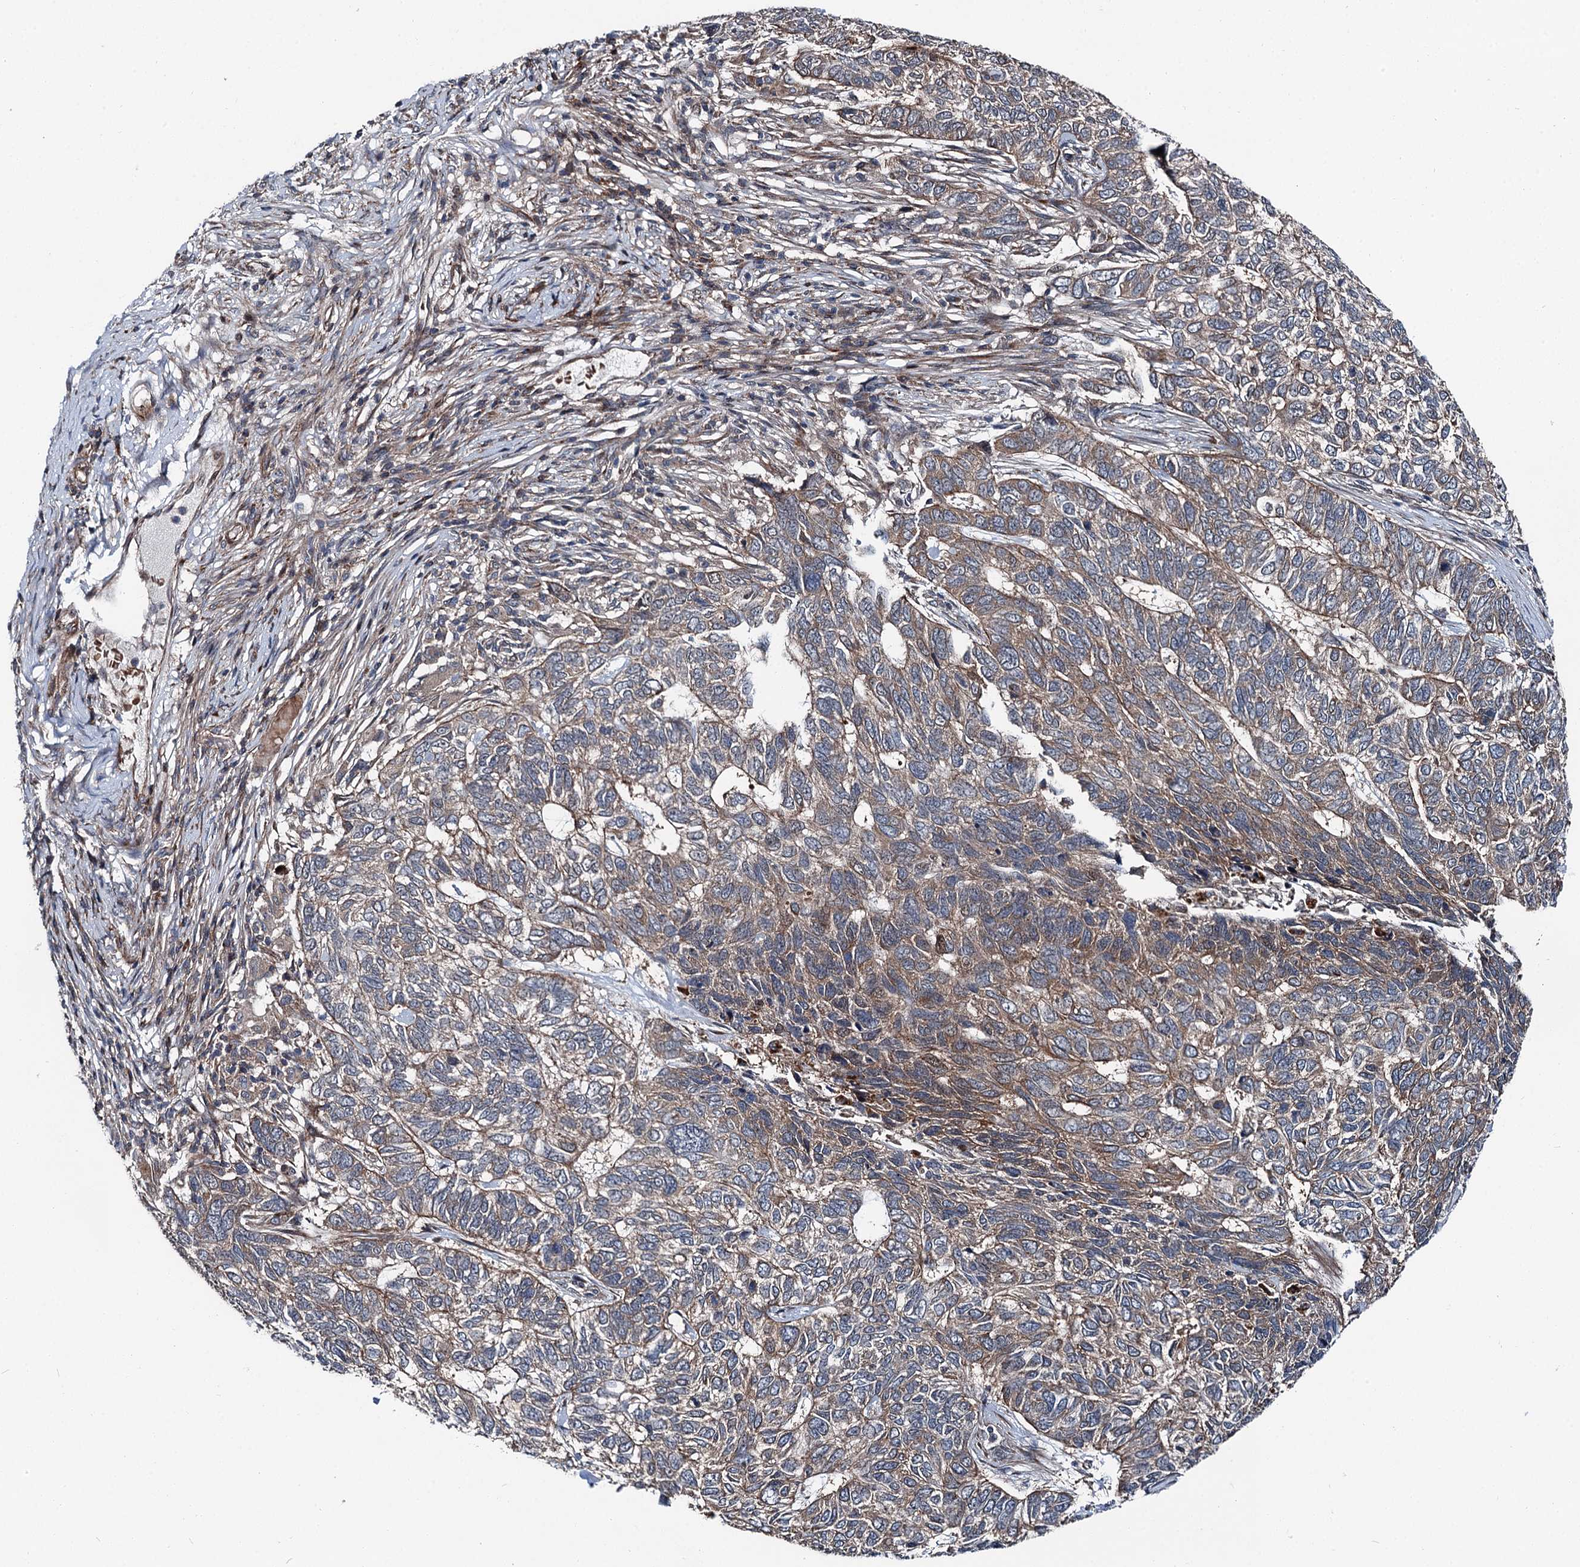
{"staining": {"intensity": "moderate", "quantity": "25%-75%", "location": "cytoplasmic/membranous"}, "tissue": "skin cancer", "cell_type": "Tumor cells", "image_type": "cancer", "snomed": [{"axis": "morphology", "description": "Basal cell carcinoma"}, {"axis": "topography", "description": "Skin"}], "caption": "Protein expression analysis of skin cancer exhibits moderate cytoplasmic/membranous staining in about 25%-75% of tumor cells.", "gene": "POLR1D", "patient": {"sex": "female", "age": 65}}